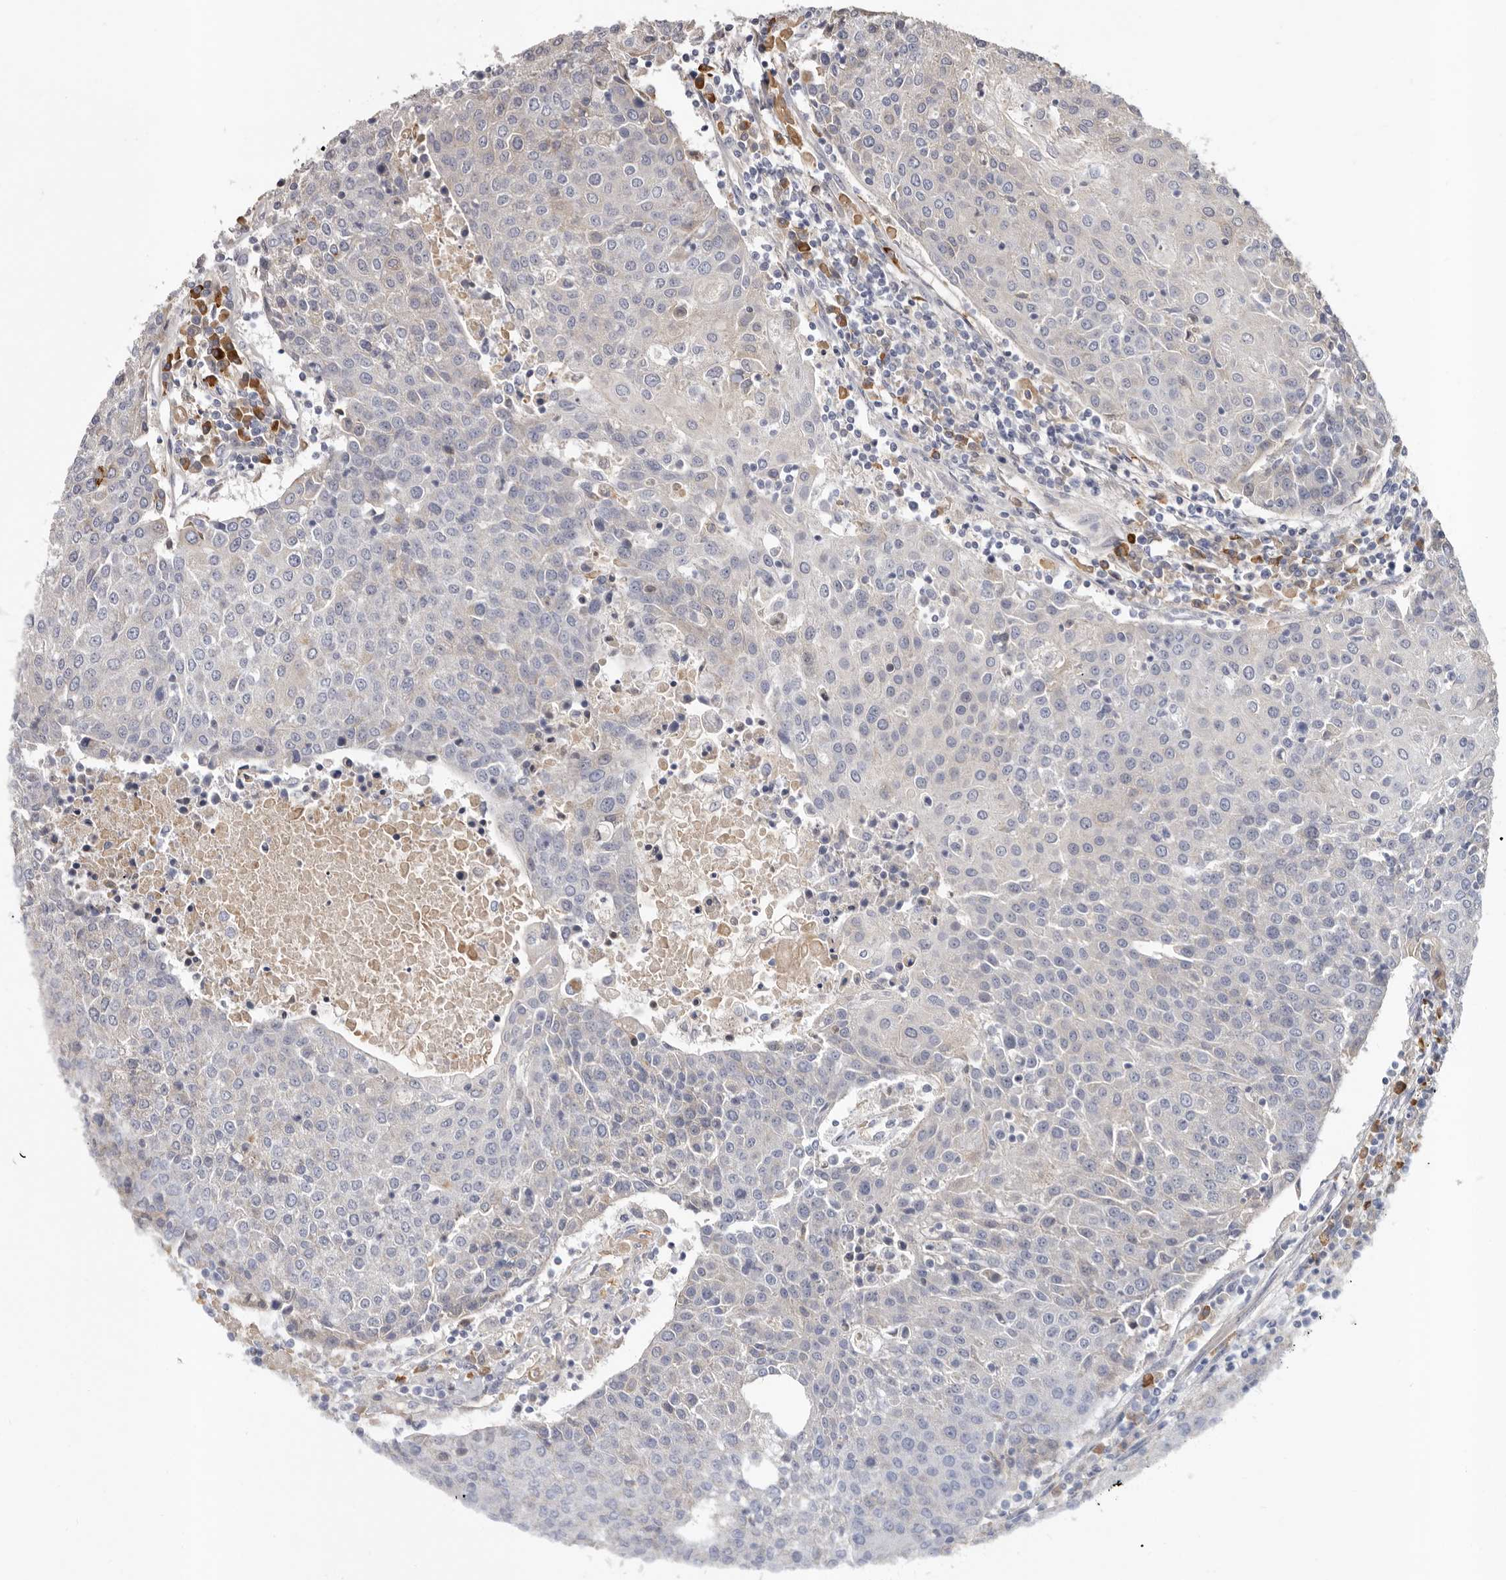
{"staining": {"intensity": "negative", "quantity": "none", "location": "none"}, "tissue": "urothelial cancer", "cell_type": "Tumor cells", "image_type": "cancer", "snomed": [{"axis": "morphology", "description": "Urothelial carcinoma, High grade"}, {"axis": "topography", "description": "Urinary bladder"}], "caption": "There is no significant positivity in tumor cells of urothelial cancer.", "gene": "SPTA1", "patient": {"sex": "female", "age": 85}}